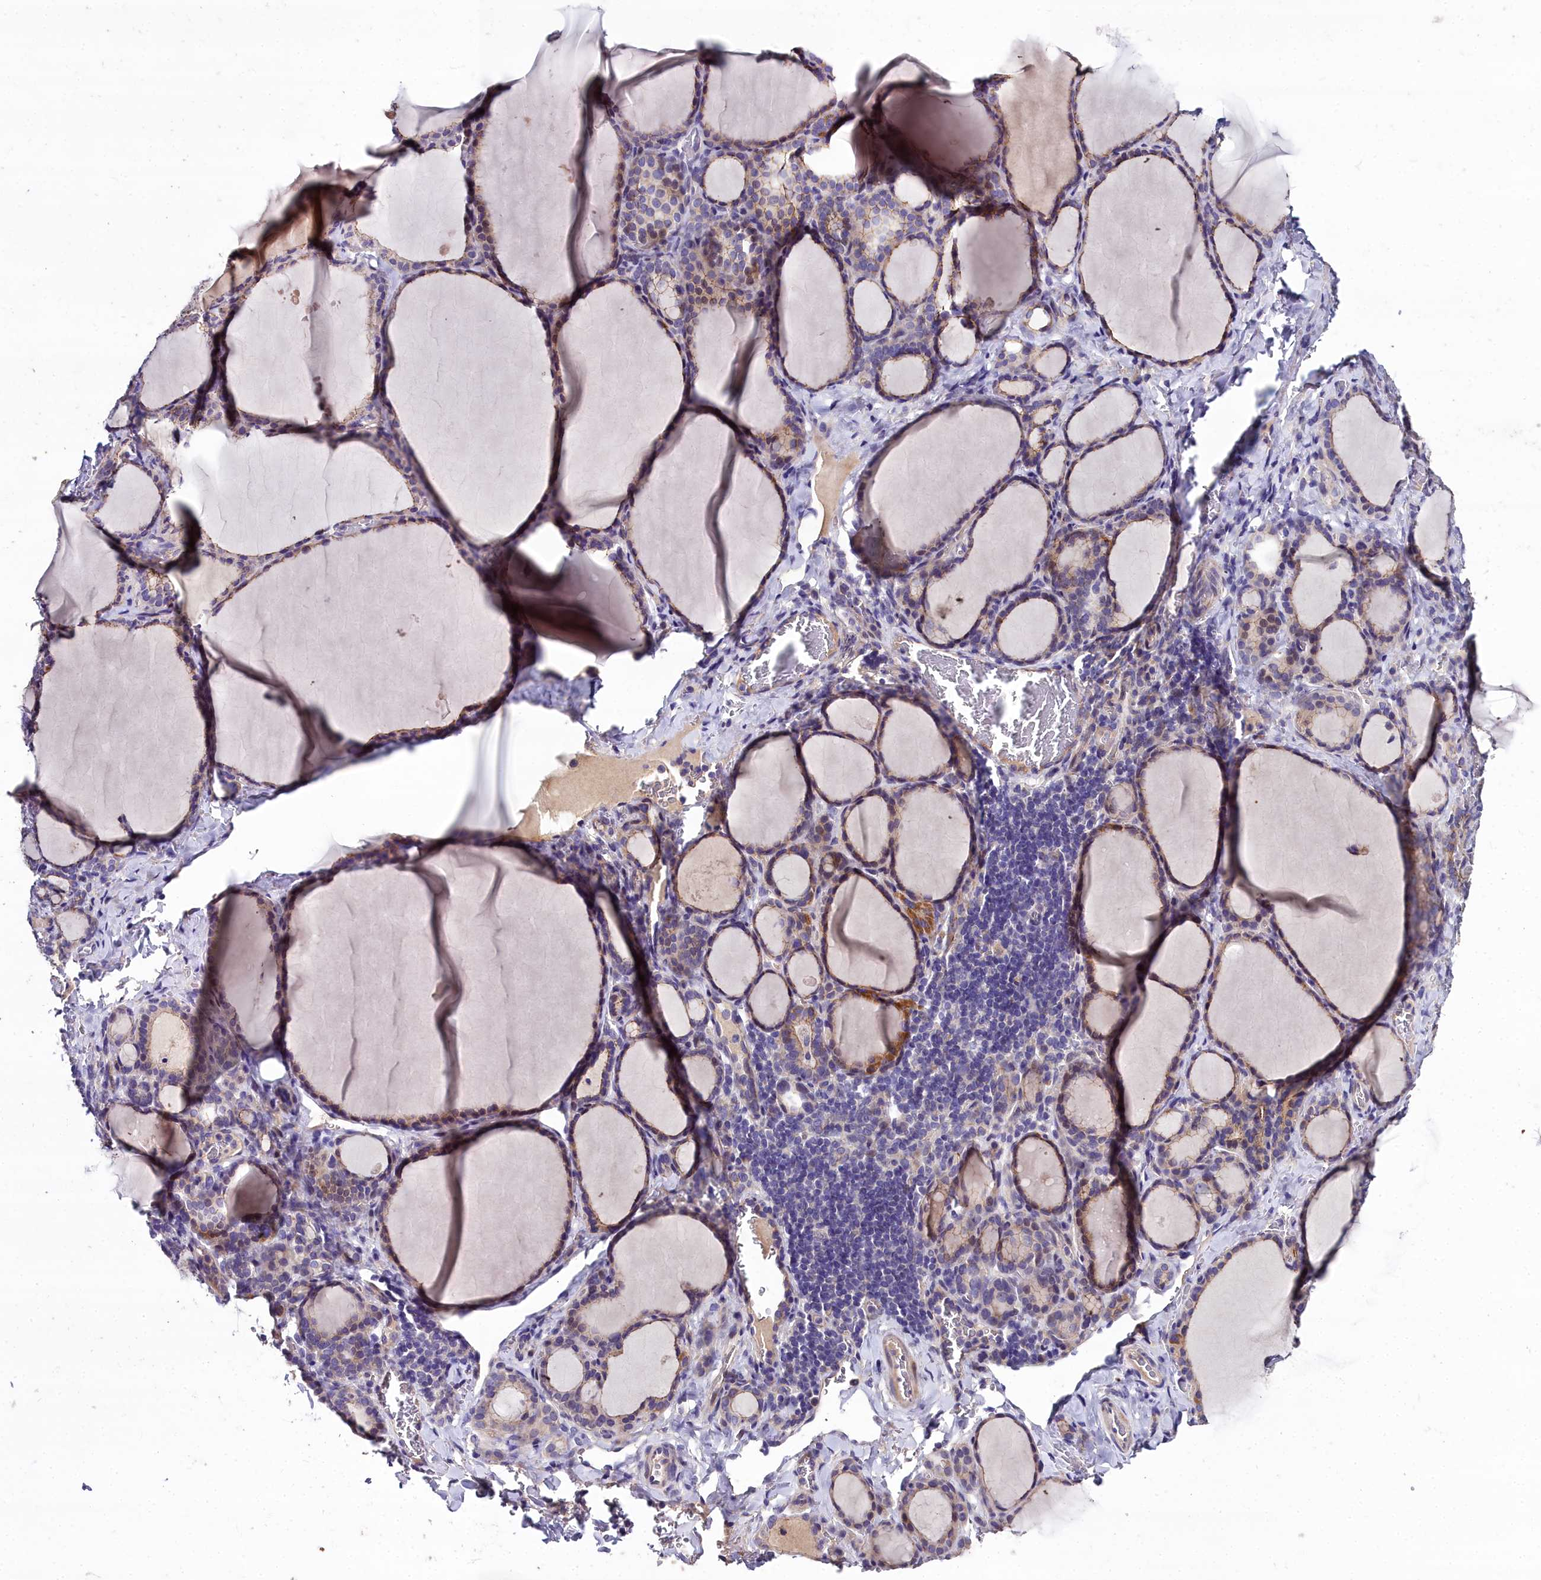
{"staining": {"intensity": "moderate", "quantity": ">75%", "location": "cytoplasmic/membranous"}, "tissue": "thyroid gland", "cell_type": "Glandular cells", "image_type": "normal", "snomed": [{"axis": "morphology", "description": "Normal tissue, NOS"}, {"axis": "topography", "description": "Thyroid gland"}], "caption": "Protein staining of unremarkable thyroid gland exhibits moderate cytoplasmic/membranous staining in approximately >75% of glandular cells.", "gene": "NT5M", "patient": {"sex": "female", "age": 39}}